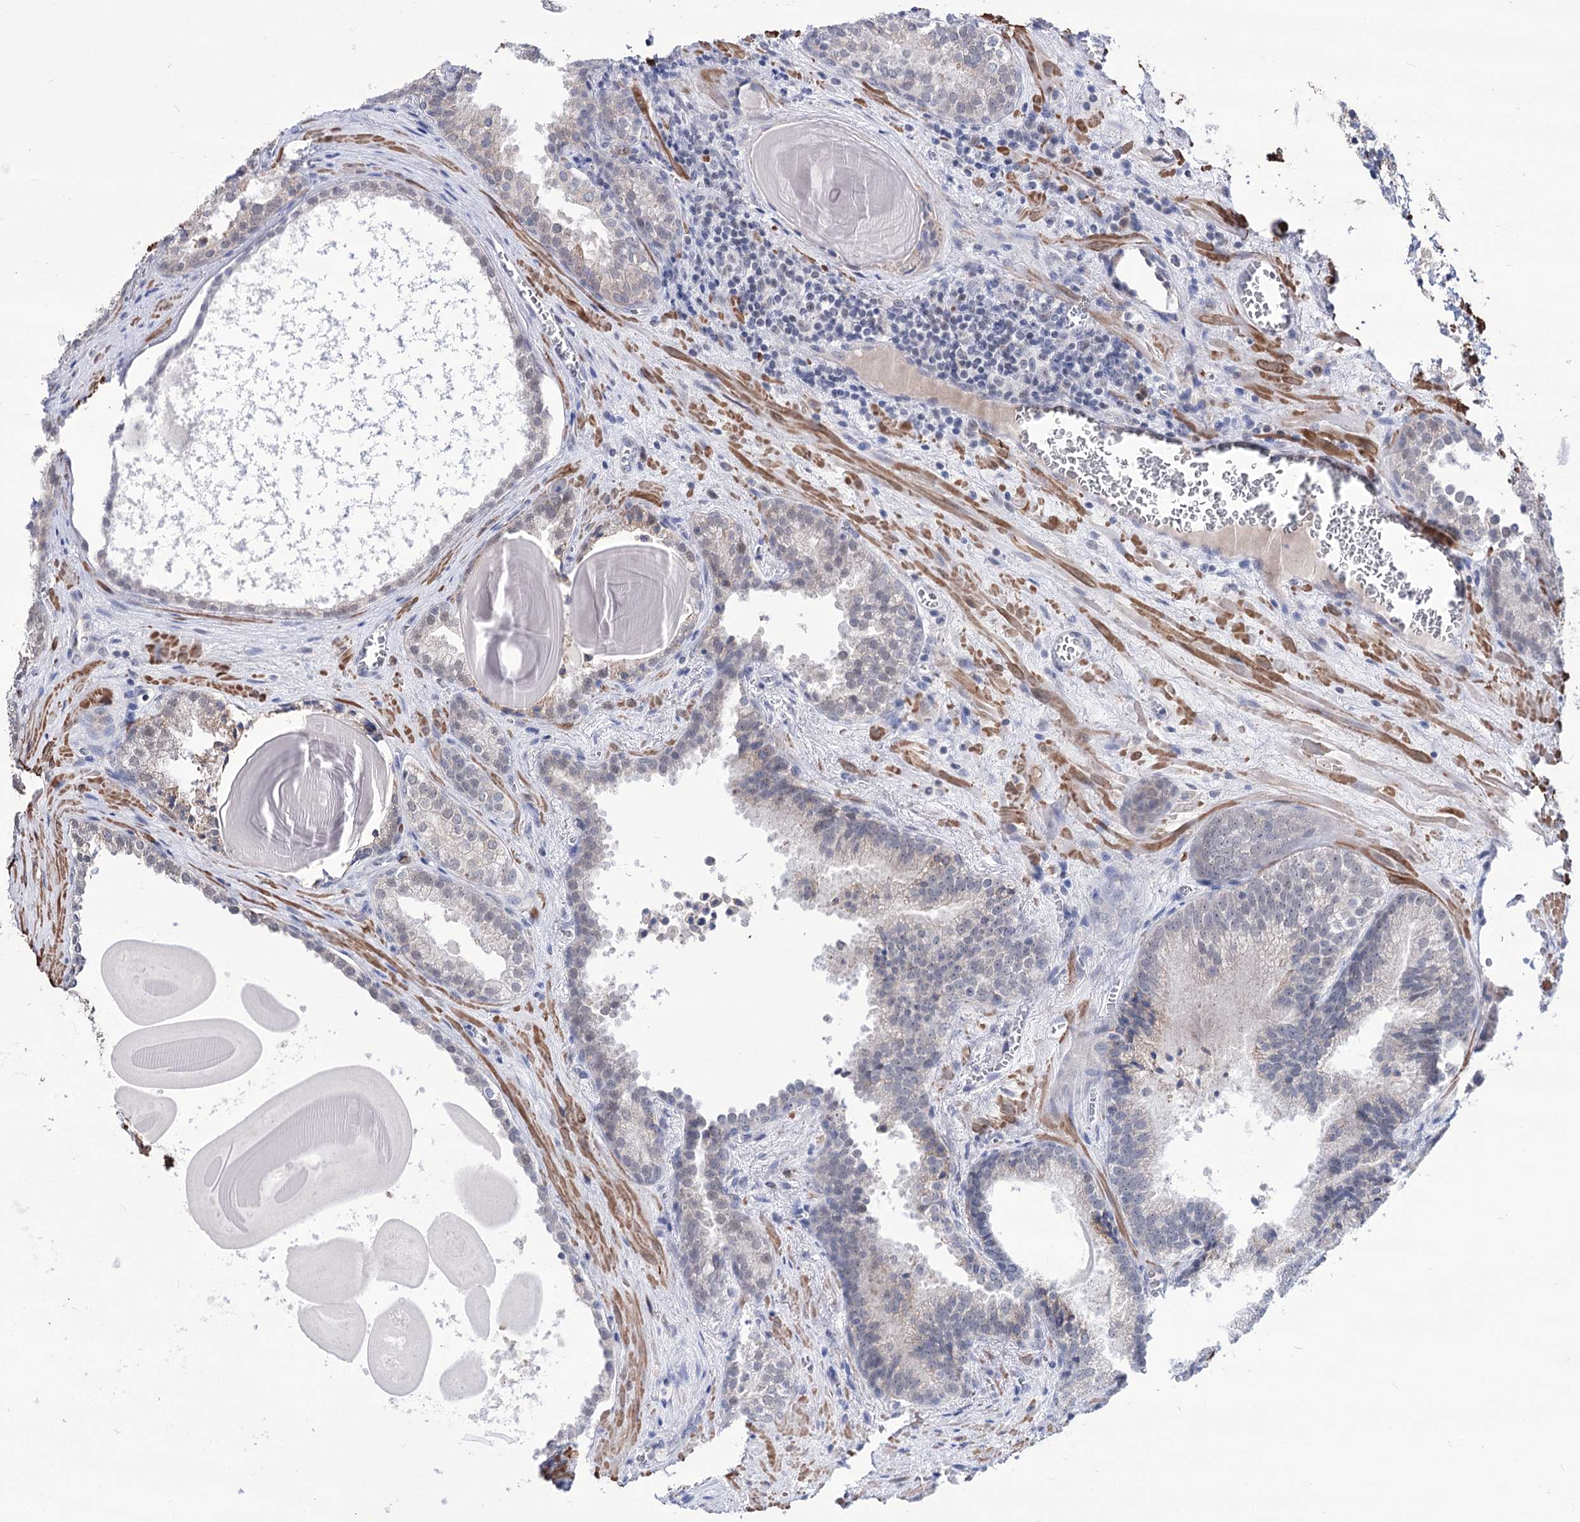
{"staining": {"intensity": "weak", "quantity": "<25%", "location": "cytoplasmic/membranous"}, "tissue": "prostate cancer", "cell_type": "Tumor cells", "image_type": "cancer", "snomed": [{"axis": "morphology", "description": "Adenocarcinoma, High grade"}, {"axis": "topography", "description": "Prostate"}], "caption": "Human high-grade adenocarcinoma (prostate) stained for a protein using immunohistochemistry (IHC) reveals no expression in tumor cells.", "gene": "PPRC1", "patient": {"sex": "male", "age": 66}}